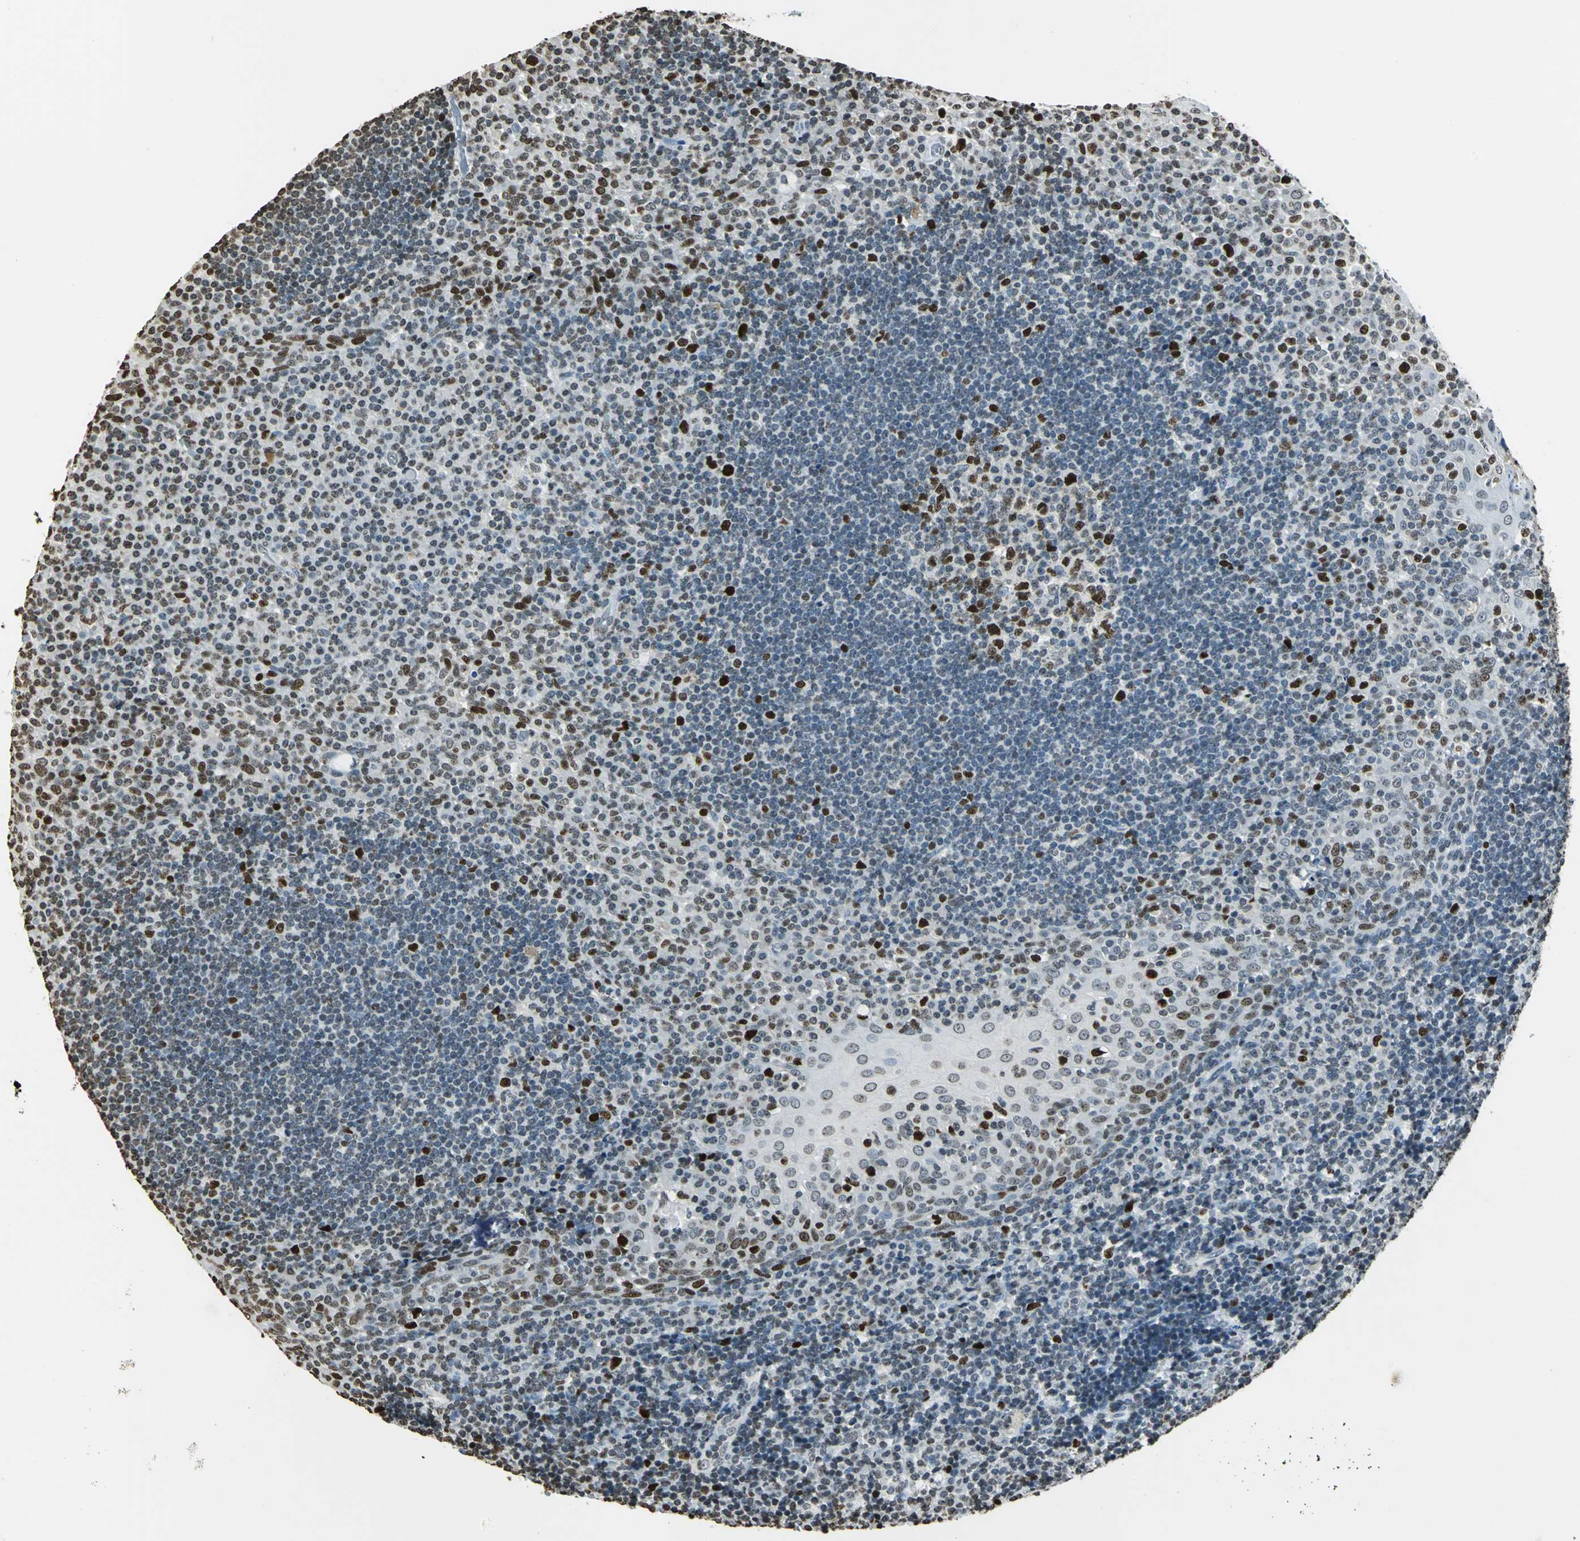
{"staining": {"intensity": "strong", "quantity": ">75%", "location": "nuclear"}, "tissue": "tonsil", "cell_type": "Germinal center cells", "image_type": "normal", "snomed": [{"axis": "morphology", "description": "Normal tissue, NOS"}, {"axis": "topography", "description": "Tonsil"}], "caption": "Tonsil stained with IHC exhibits strong nuclear staining in approximately >75% of germinal center cells.", "gene": "MCM4", "patient": {"sex": "female", "age": 40}}